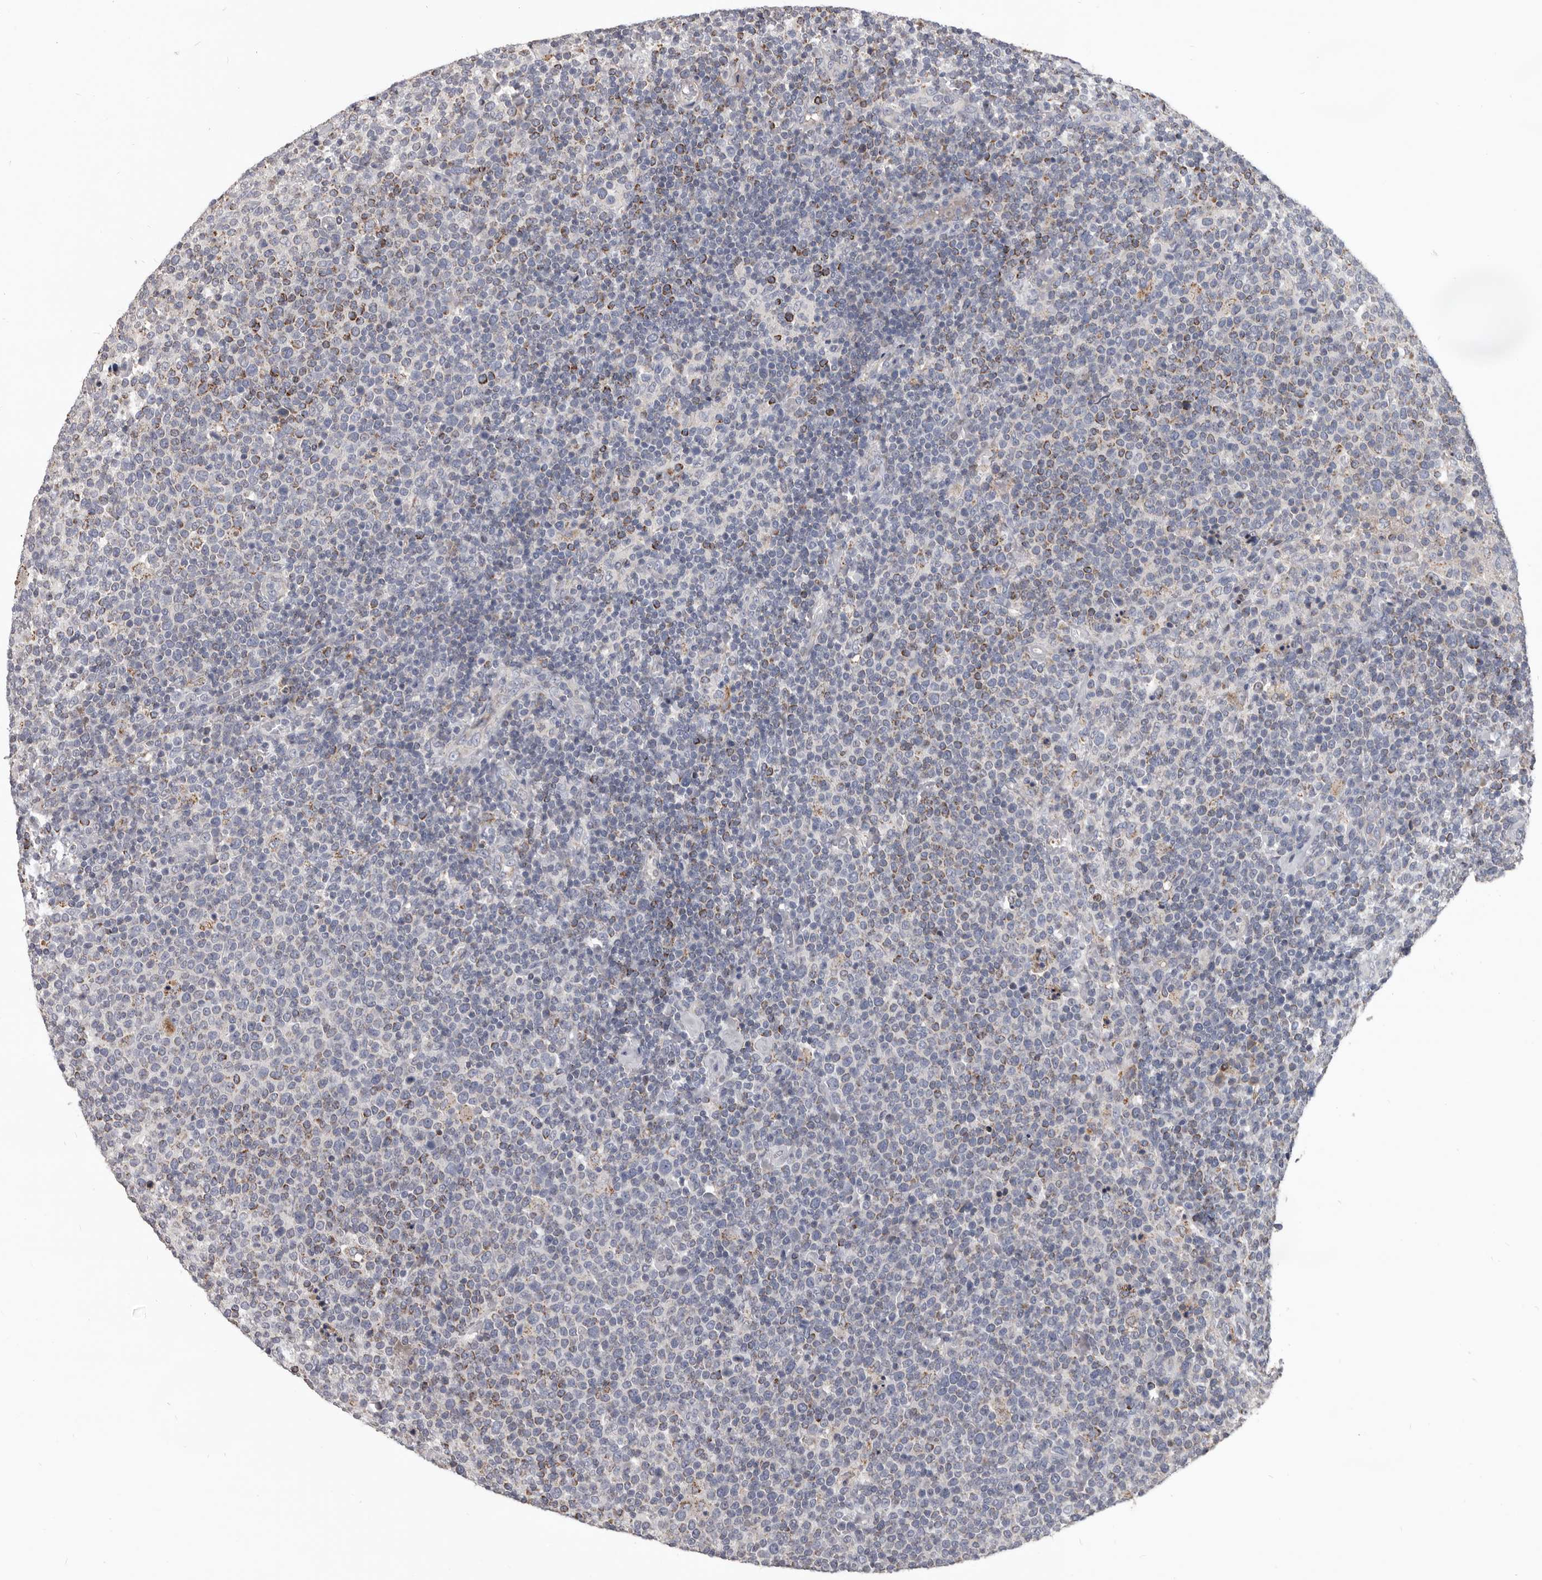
{"staining": {"intensity": "negative", "quantity": "none", "location": "none"}, "tissue": "lymphoma", "cell_type": "Tumor cells", "image_type": "cancer", "snomed": [{"axis": "morphology", "description": "Malignant lymphoma, non-Hodgkin's type, High grade"}, {"axis": "topography", "description": "Lymph node"}], "caption": "Tumor cells show no significant positivity in lymphoma.", "gene": "ALDH5A1", "patient": {"sex": "male", "age": 61}}